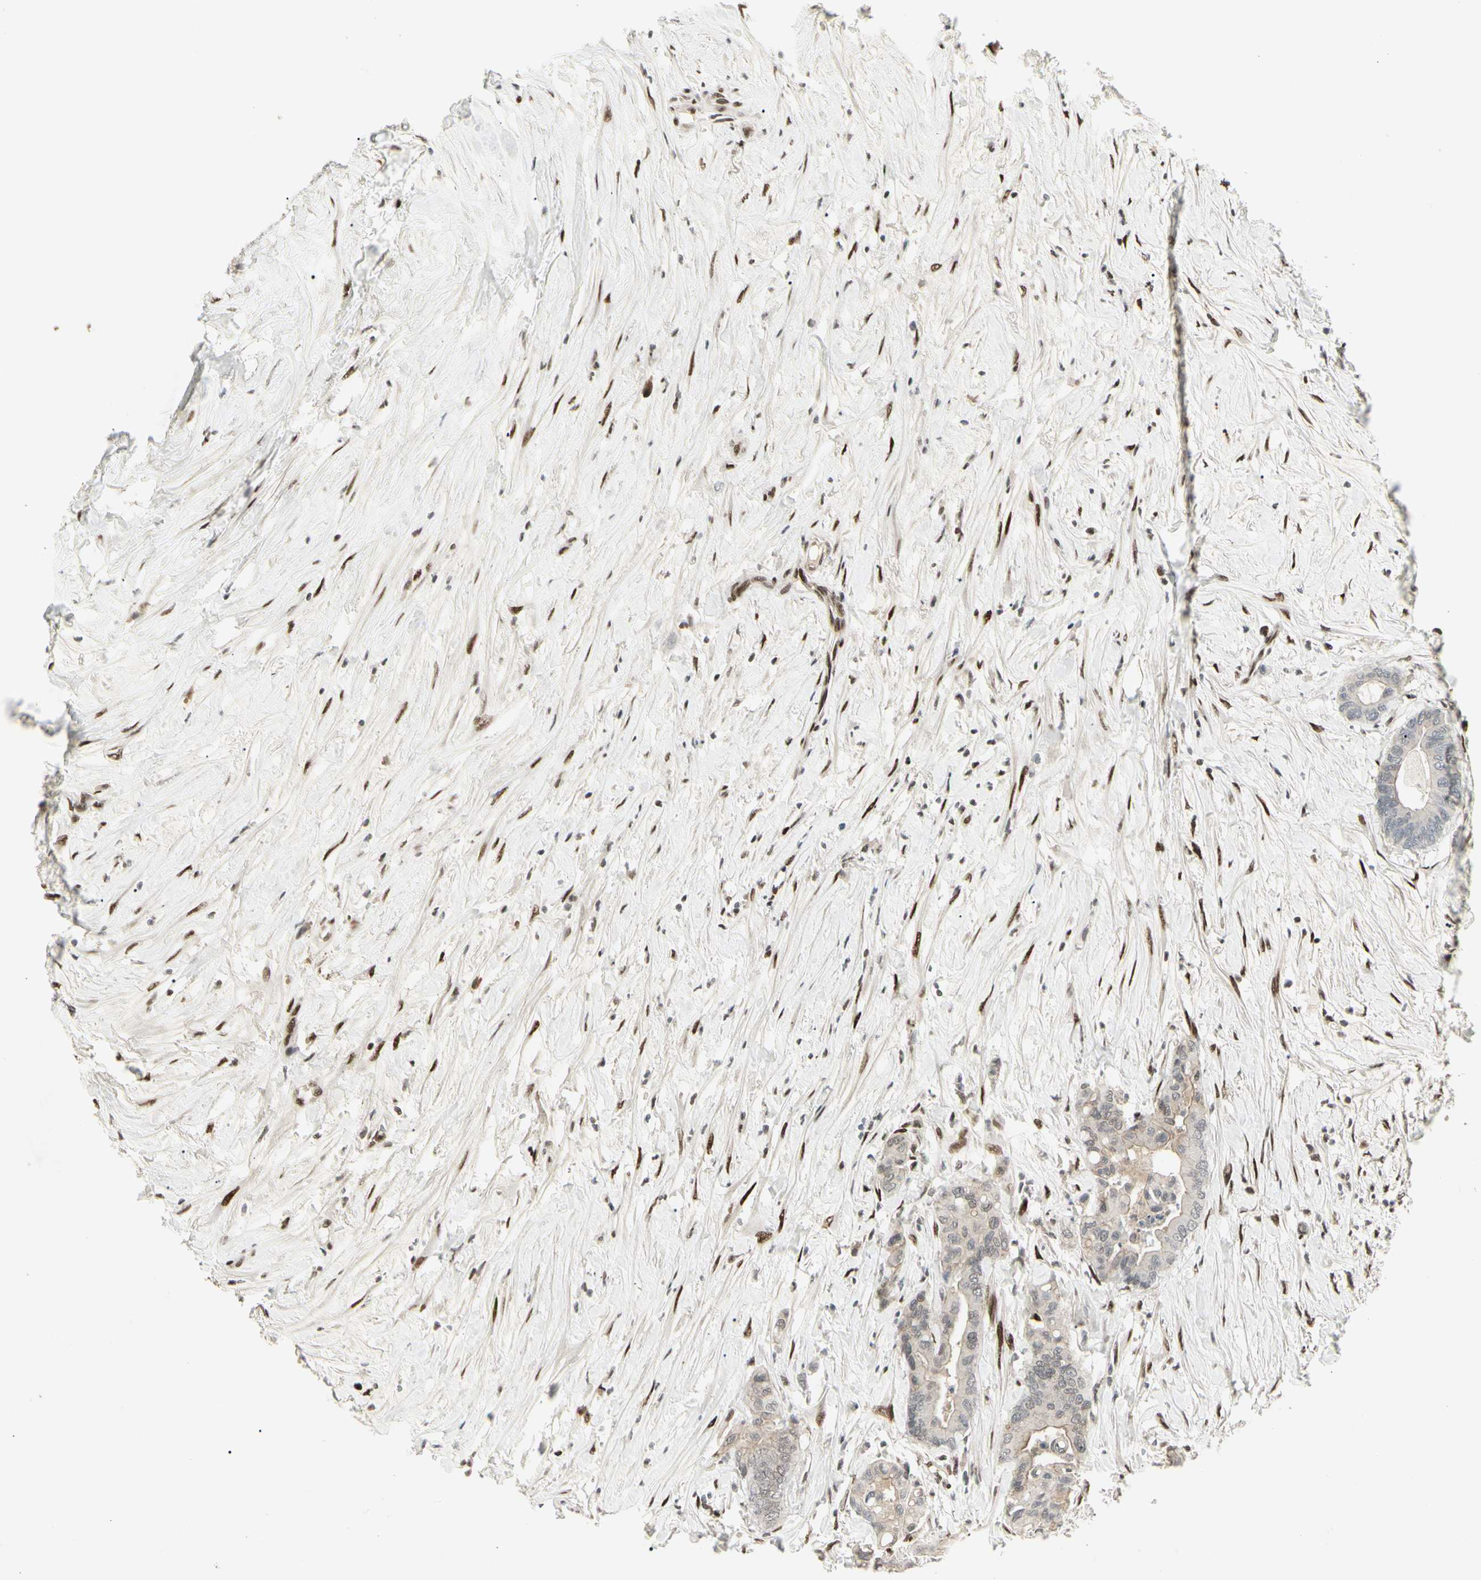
{"staining": {"intensity": "negative", "quantity": "none", "location": "none"}, "tissue": "colorectal cancer", "cell_type": "Tumor cells", "image_type": "cancer", "snomed": [{"axis": "morphology", "description": "Normal tissue, NOS"}, {"axis": "morphology", "description": "Adenocarcinoma, NOS"}, {"axis": "topography", "description": "Colon"}], "caption": "Immunohistochemistry (IHC) photomicrograph of adenocarcinoma (colorectal) stained for a protein (brown), which displays no staining in tumor cells. The staining is performed using DAB (3,3'-diaminobenzidine) brown chromogen with nuclei counter-stained in using hematoxylin.", "gene": "FOXJ2", "patient": {"sex": "male", "age": 82}}